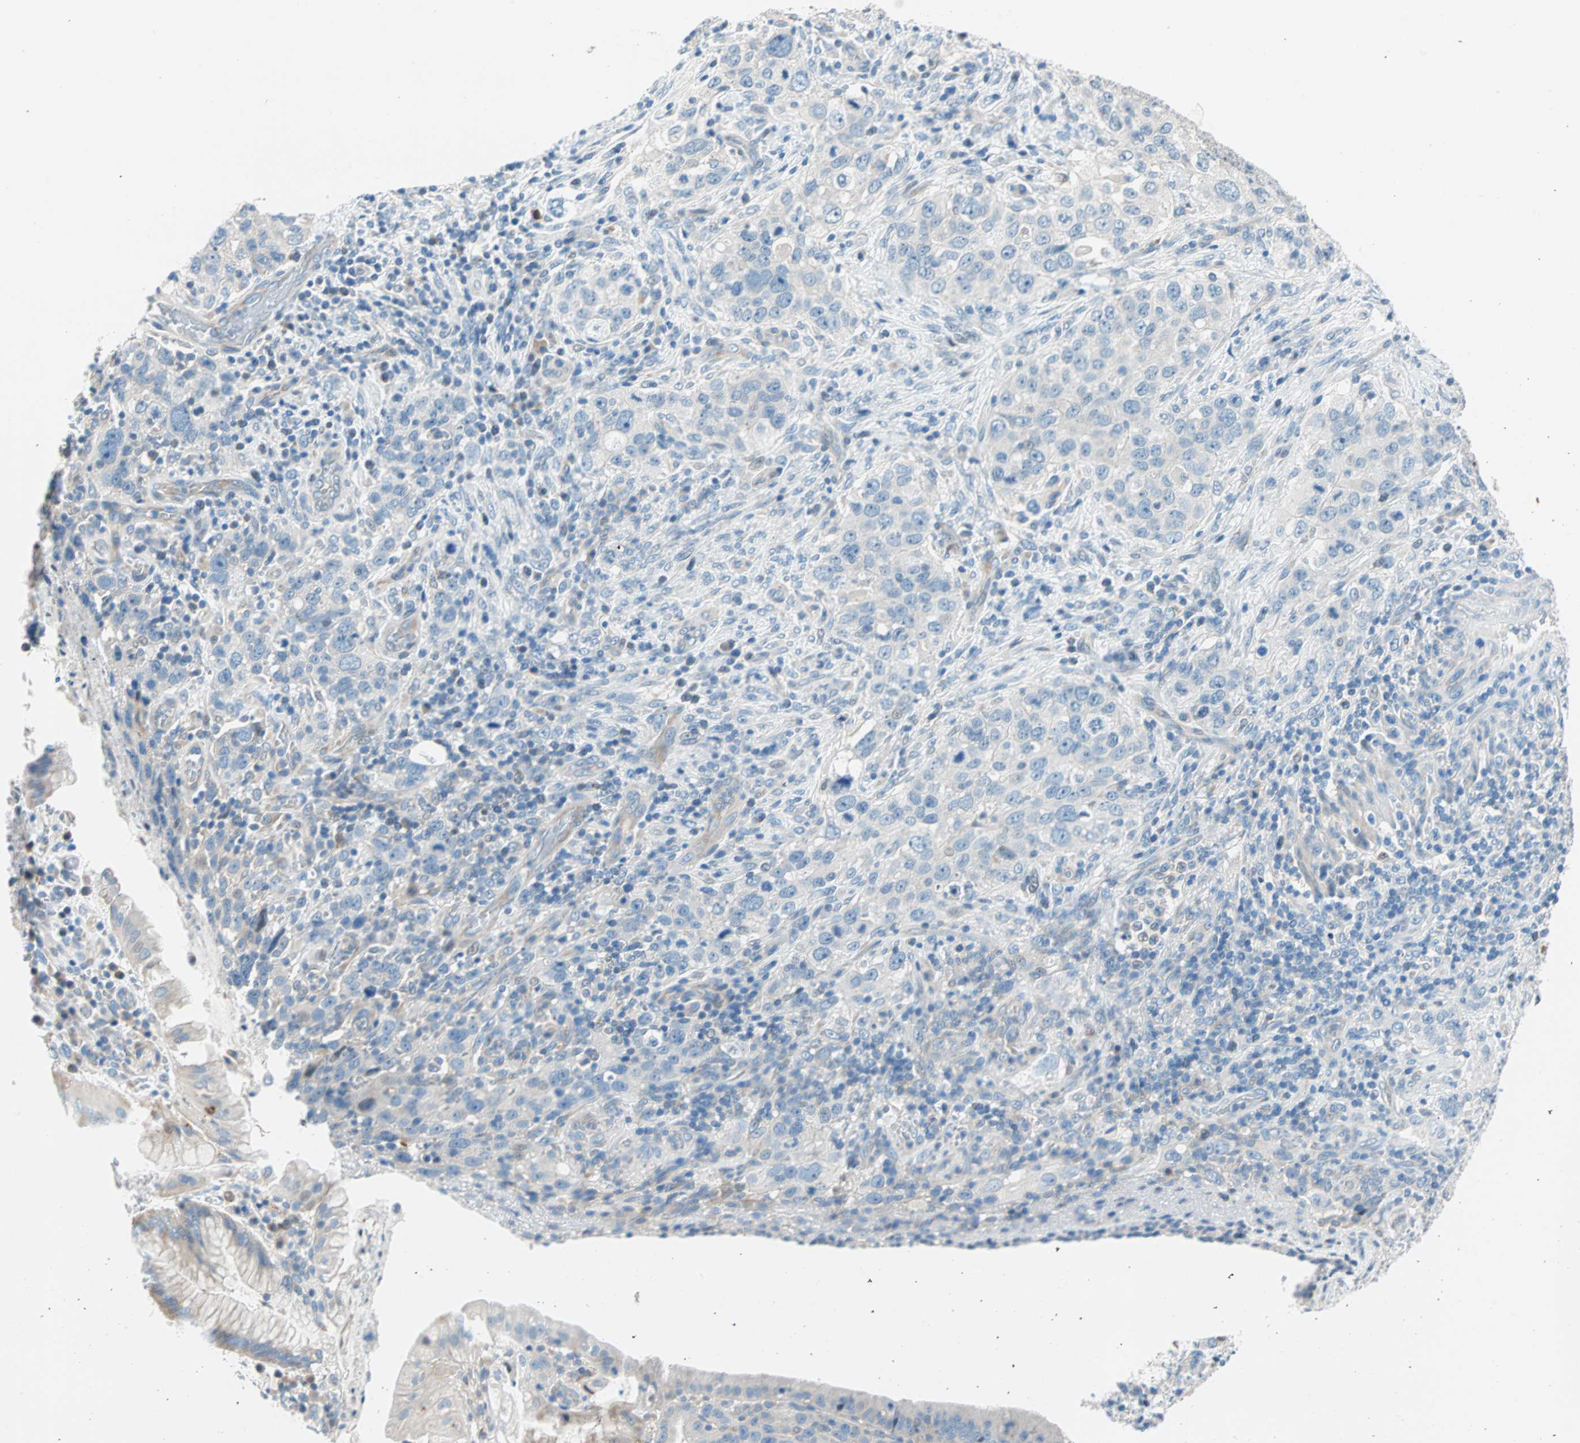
{"staining": {"intensity": "negative", "quantity": "none", "location": "none"}, "tissue": "stomach cancer", "cell_type": "Tumor cells", "image_type": "cancer", "snomed": [{"axis": "morphology", "description": "Normal tissue, NOS"}, {"axis": "morphology", "description": "Adenocarcinoma, NOS"}, {"axis": "topography", "description": "Stomach"}], "caption": "Immunohistochemical staining of human stomach cancer shows no significant positivity in tumor cells.", "gene": "TMEM163", "patient": {"sex": "male", "age": 48}}